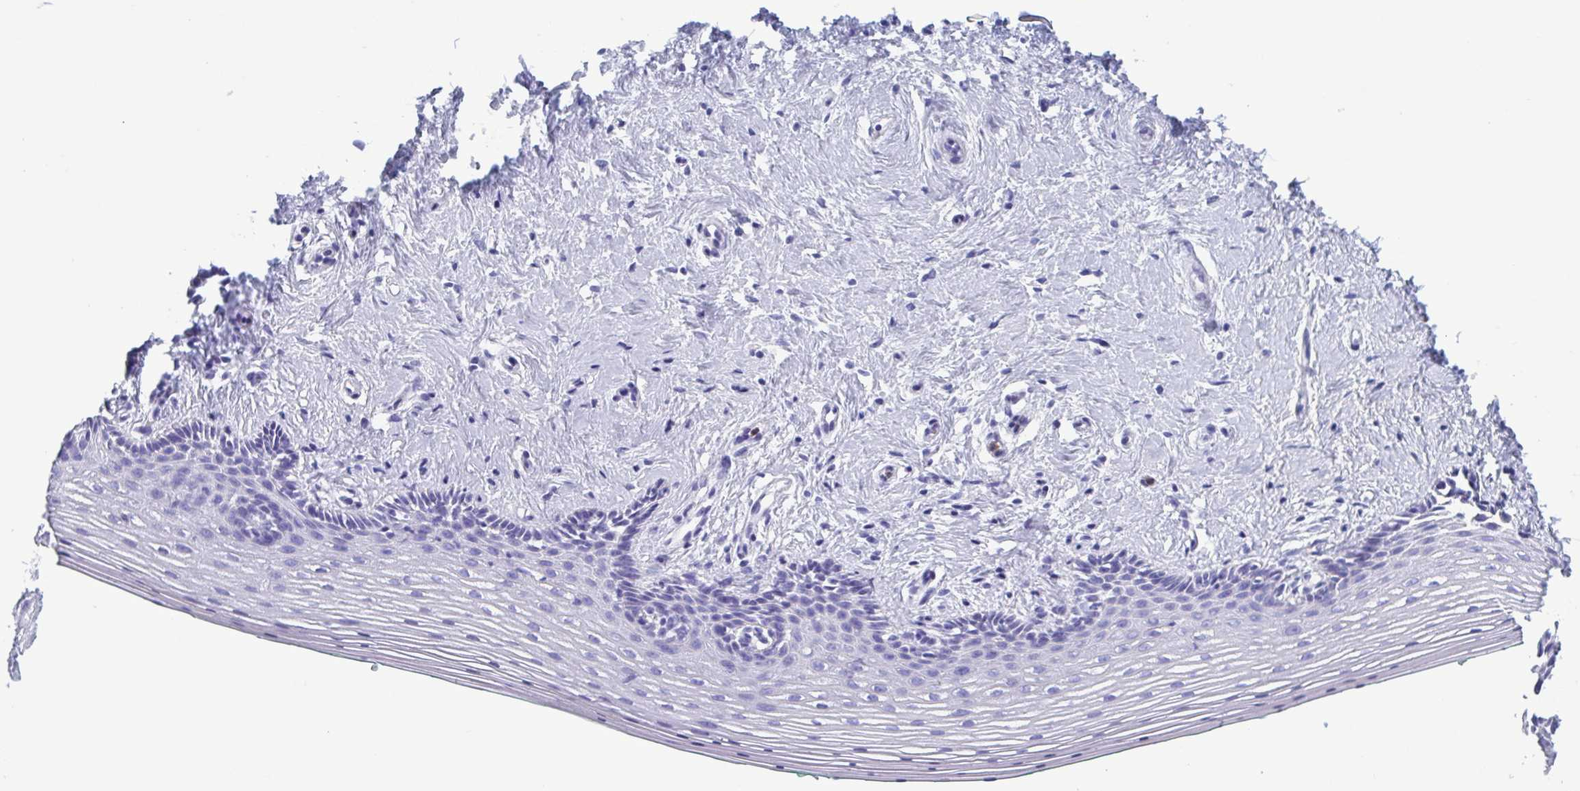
{"staining": {"intensity": "negative", "quantity": "none", "location": "none"}, "tissue": "vagina", "cell_type": "Squamous epithelial cells", "image_type": "normal", "snomed": [{"axis": "morphology", "description": "Normal tissue, NOS"}, {"axis": "topography", "description": "Vagina"}], "caption": "IHC of unremarkable human vagina exhibits no positivity in squamous epithelial cells.", "gene": "LTF", "patient": {"sex": "female", "age": 42}}